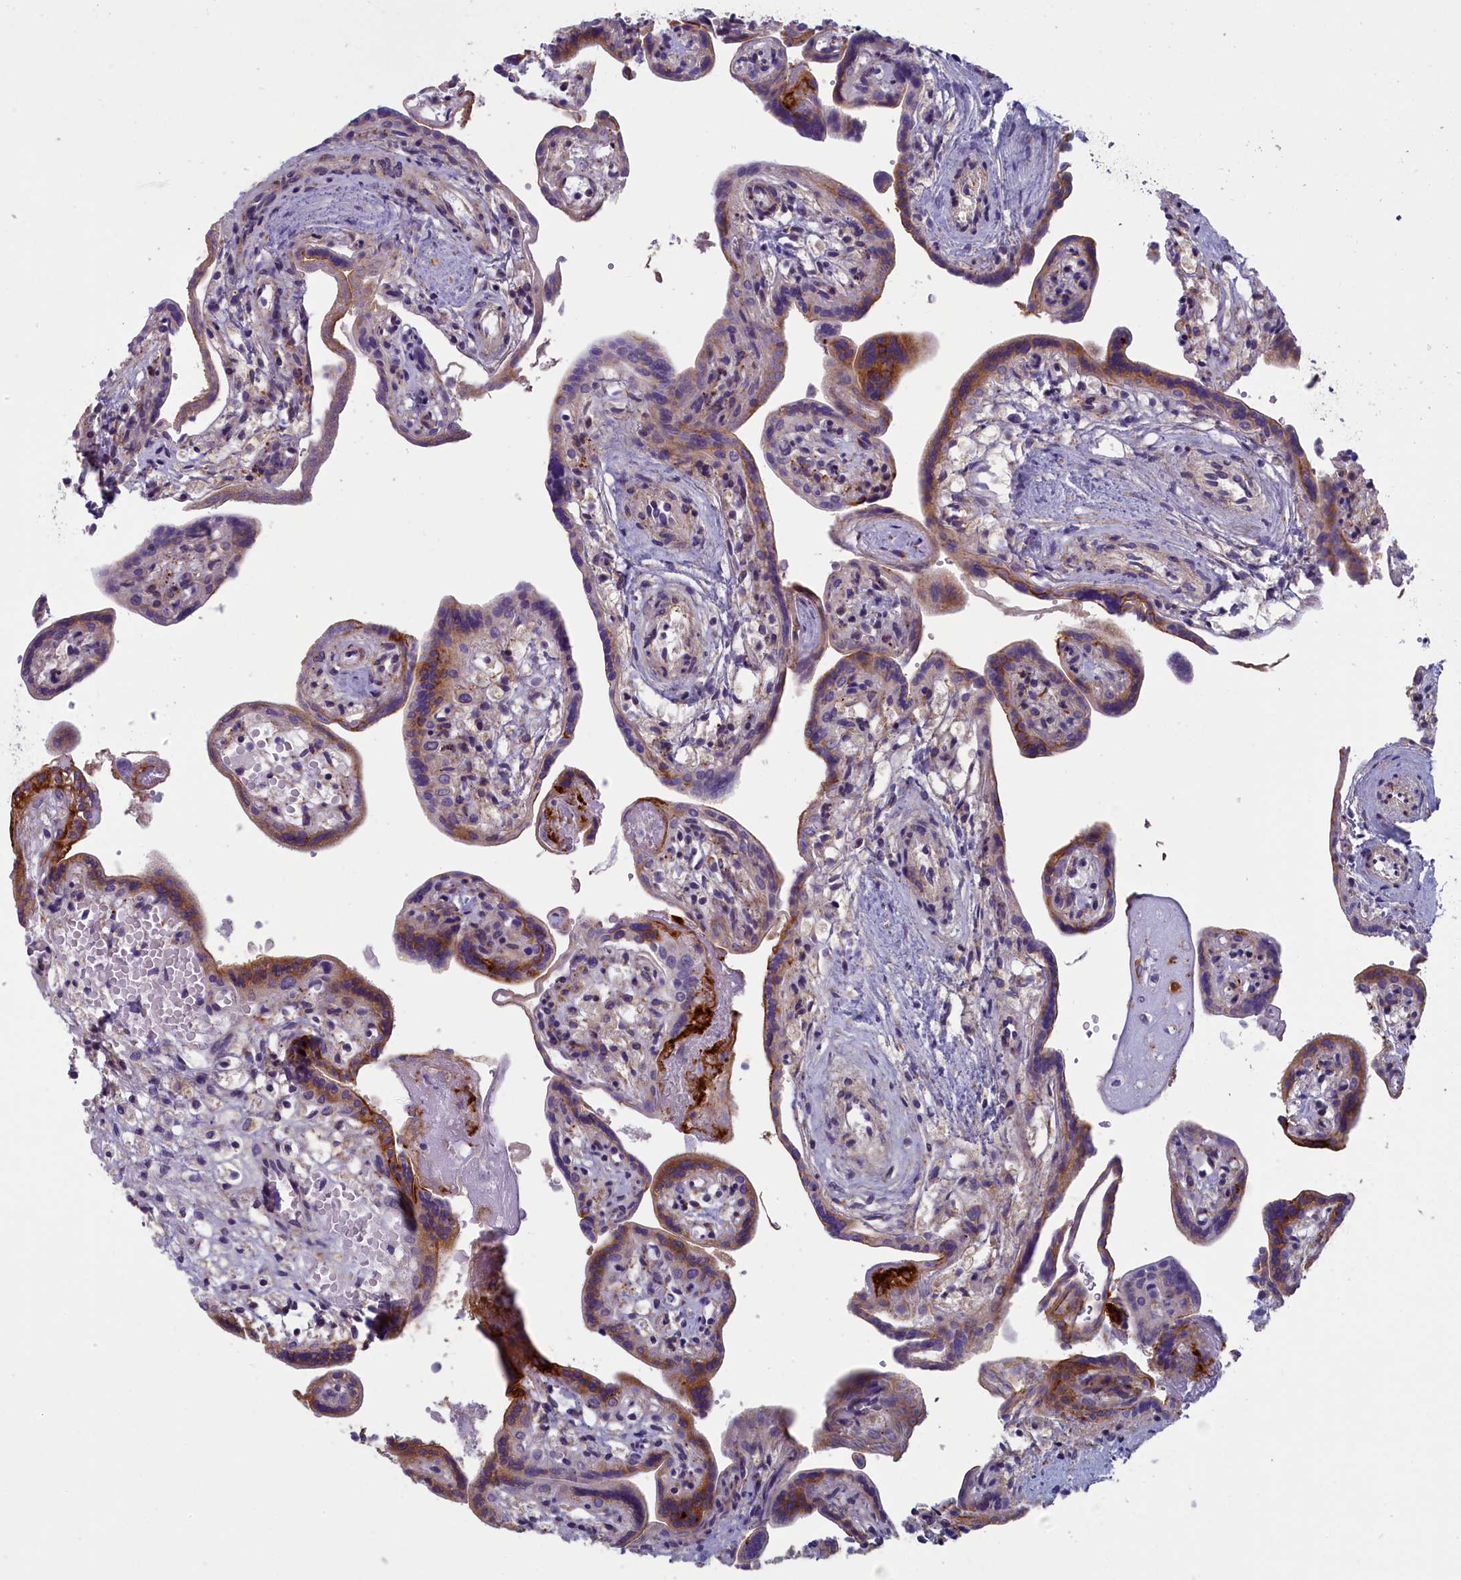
{"staining": {"intensity": "moderate", "quantity": "25%-75%", "location": "cytoplasmic/membranous"}, "tissue": "placenta", "cell_type": "Trophoblastic cells", "image_type": "normal", "snomed": [{"axis": "morphology", "description": "Normal tissue, NOS"}, {"axis": "topography", "description": "Placenta"}], "caption": "Immunohistochemical staining of unremarkable placenta exhibits 25%-75% levels of moderate cytoplasmic/membranous protein expression in about 25%-75% of trophoblastic cells.", "gene": "CNEP1R1", "patient": {"sex": "female", "age": 37}}